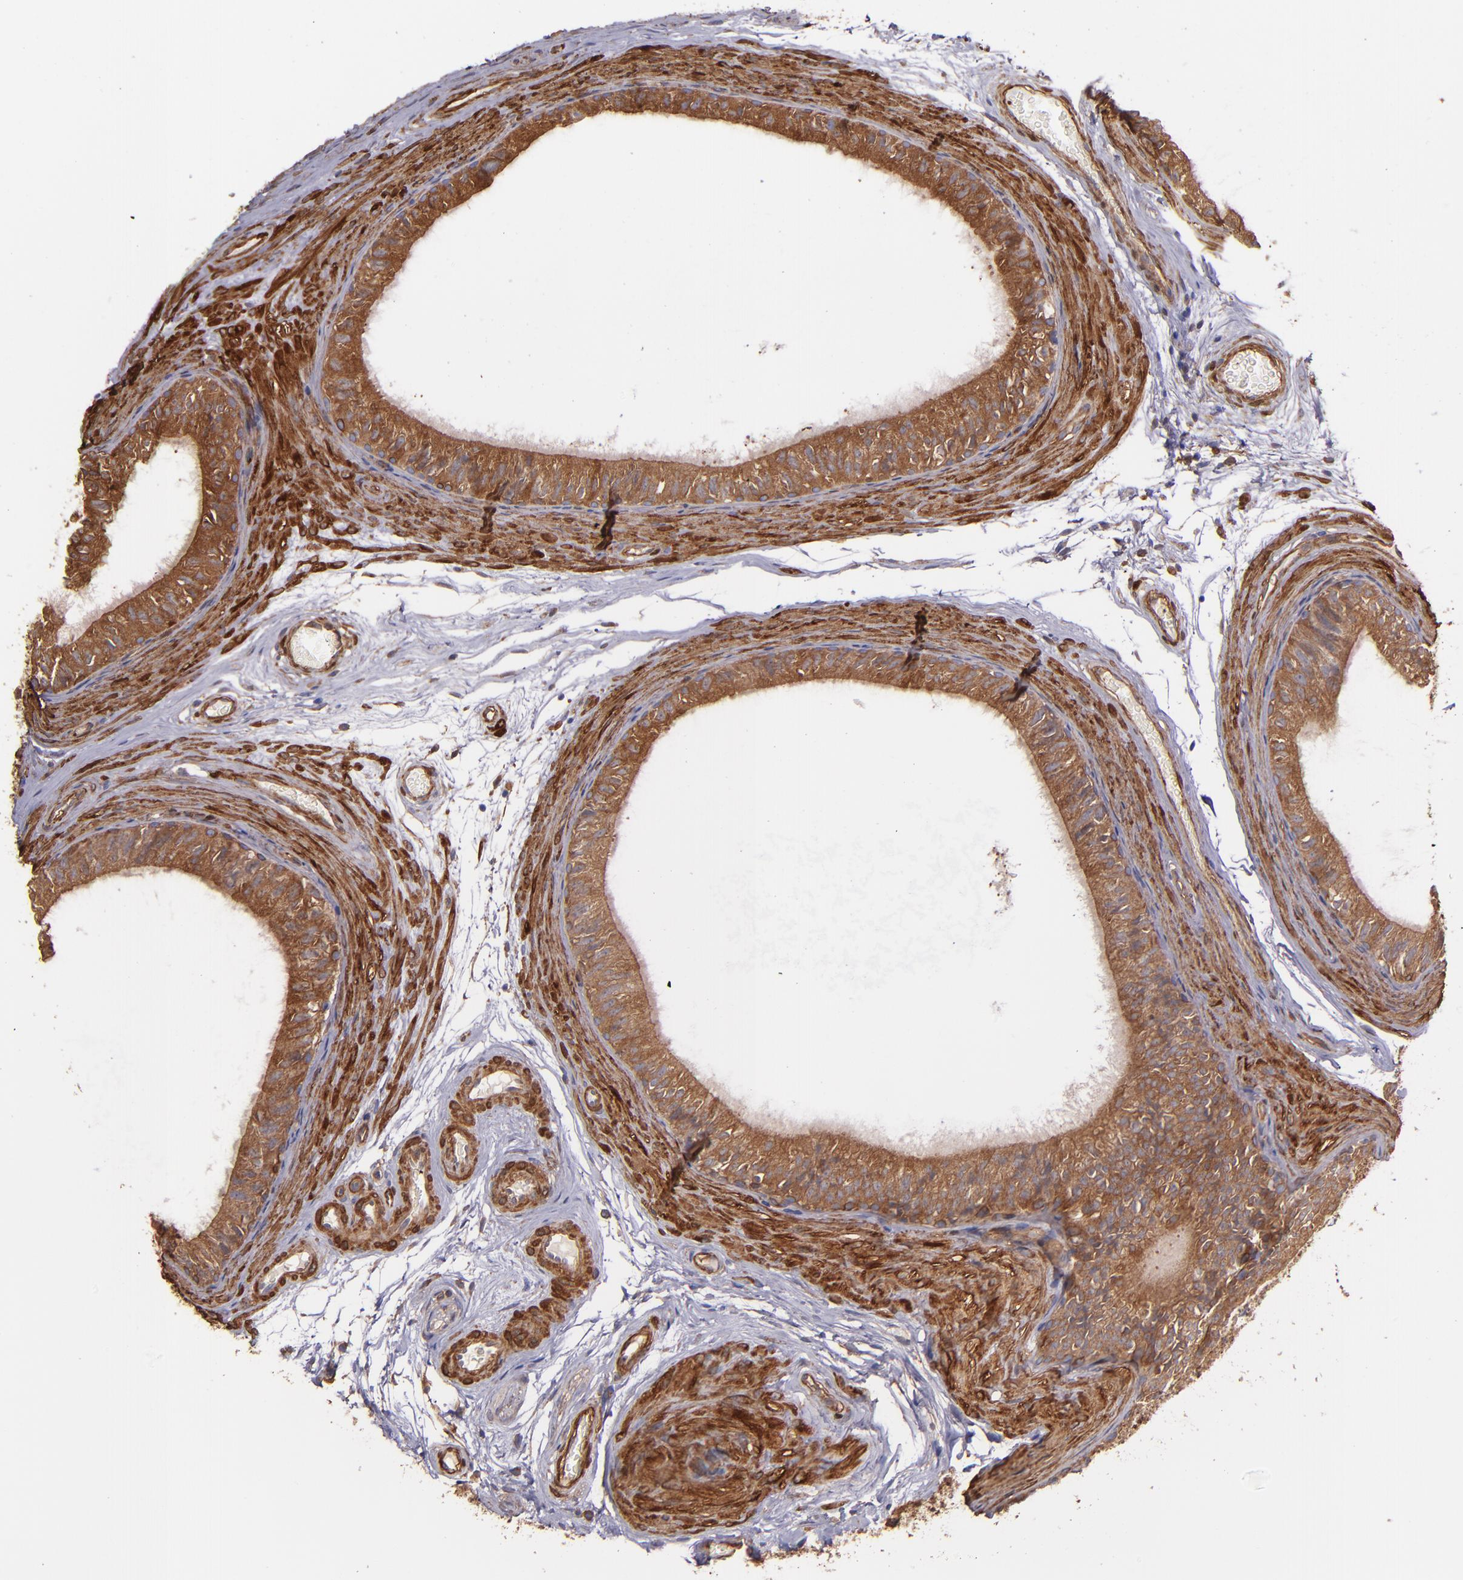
{"staining": {"intensity": "moderate", "quantity": "25%-75%", "location": "cytoplasmic/membranous"}, "tissue": "epididymis", "cell_type": "Glandular cells", "image_type": "normal", "snomed": [{"axis": "morphology", "description": "Normal tissue, NOS"}, {"axis": "topography", "description": "Testis"}, {"axis": "topography", "description": "Epididymis"}], "caption": "Glandular cells show moderate cytoplasmic/membranous staining in approximately 25%-75% of cells in benign epididymis.", "gene": "VCL", "patient": {"sex": "male", "age": 36}}